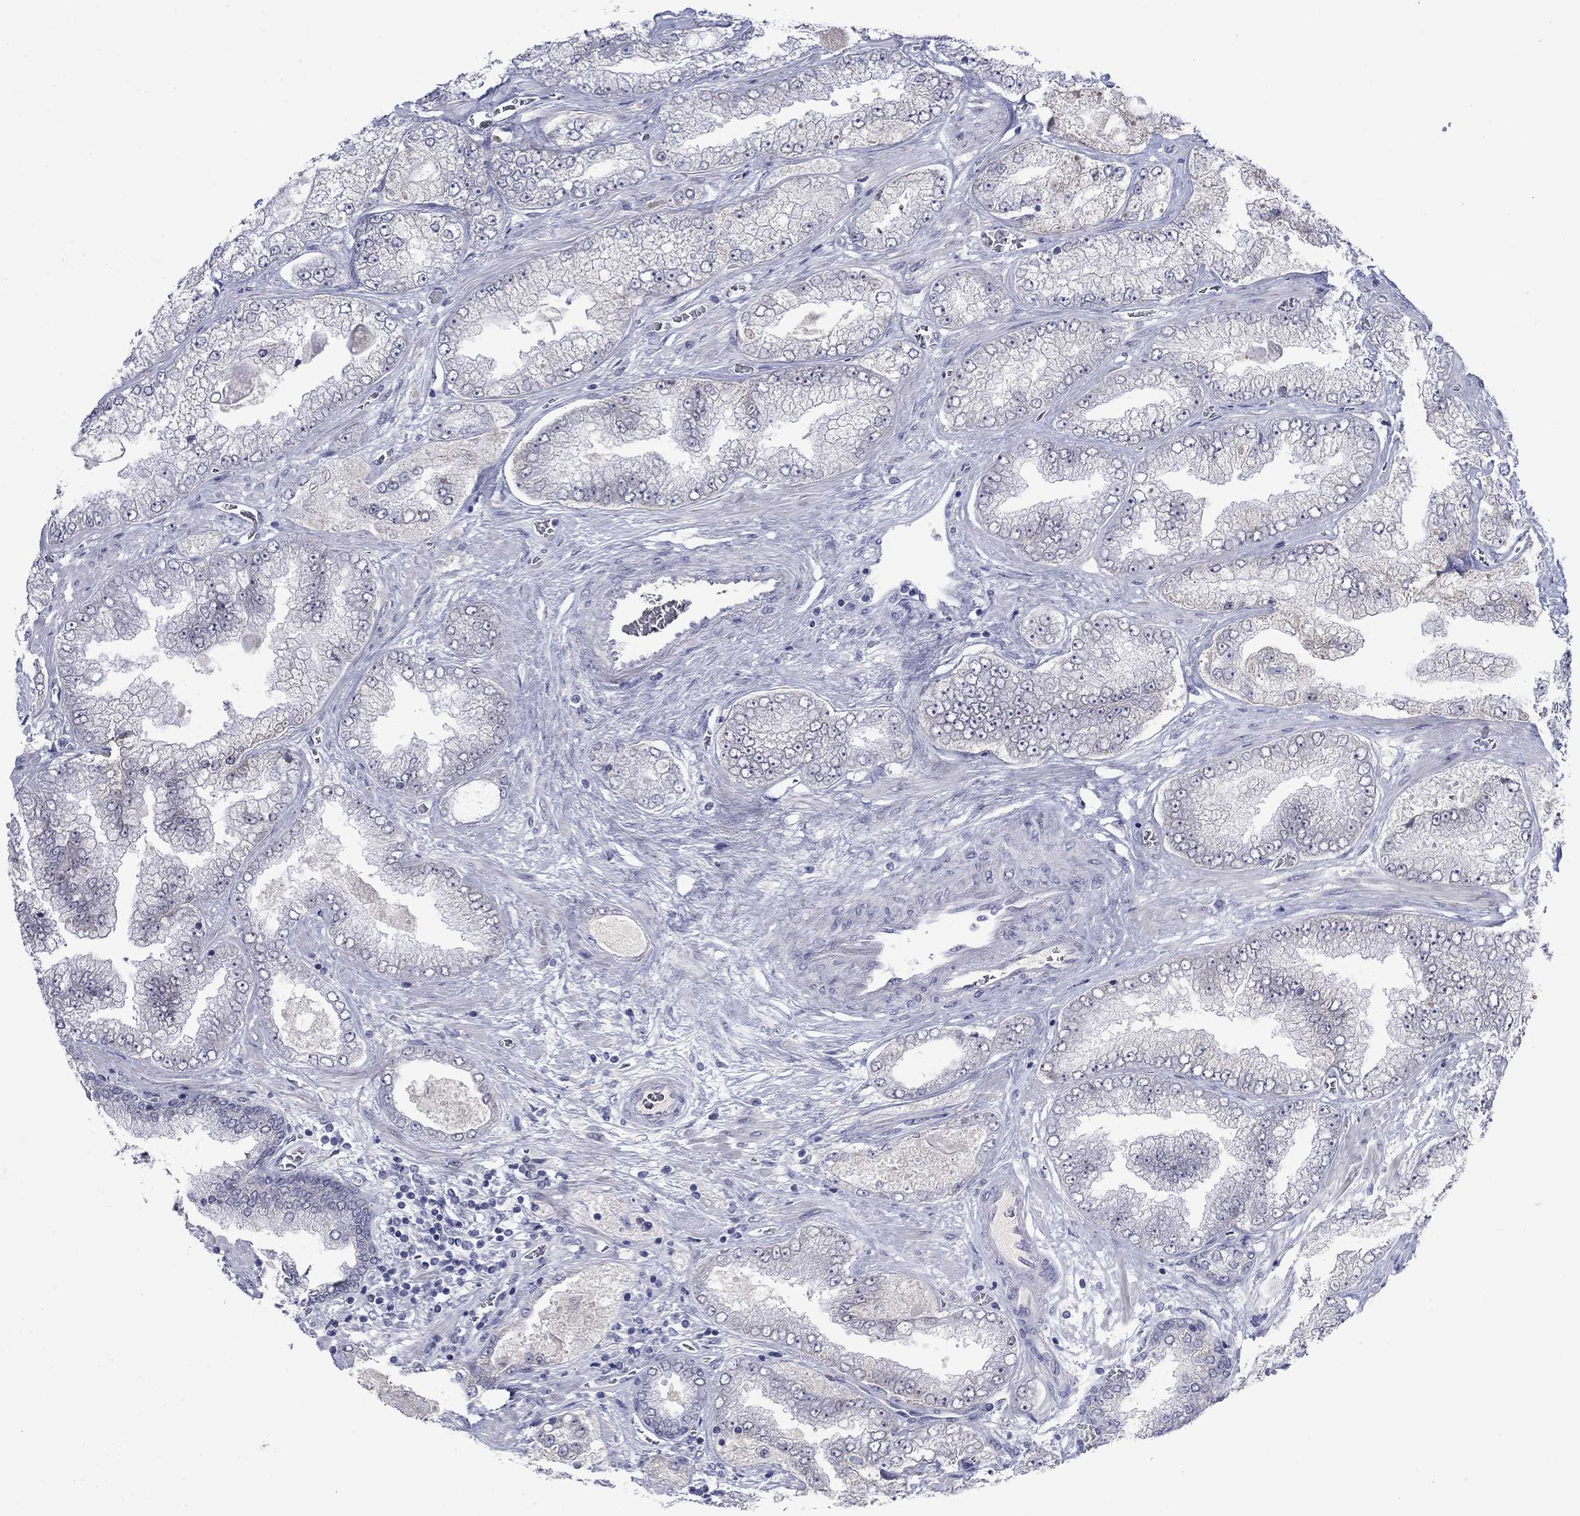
{"staining": {"intensity": "negative", "quantity": "none", "location": "none"}, "tissue": "prostate cancer", "cell_type": "Tumor cells", "image_type": "cancer", "snomed": [{"axis": "morphology", "description": "Adenocarcinoma, Low grade"}, {"axis": "topography", "description": "Prostate"}], "caption": "This histopathology image is of prostate low-grade adenocarcinoma stained with IHC to label a protein in brown with the nuclei are counter-stained blue. There is no staining in tumor cells.", "gene": "NSMF", "patient": {"sex": "male", "age": 57}}